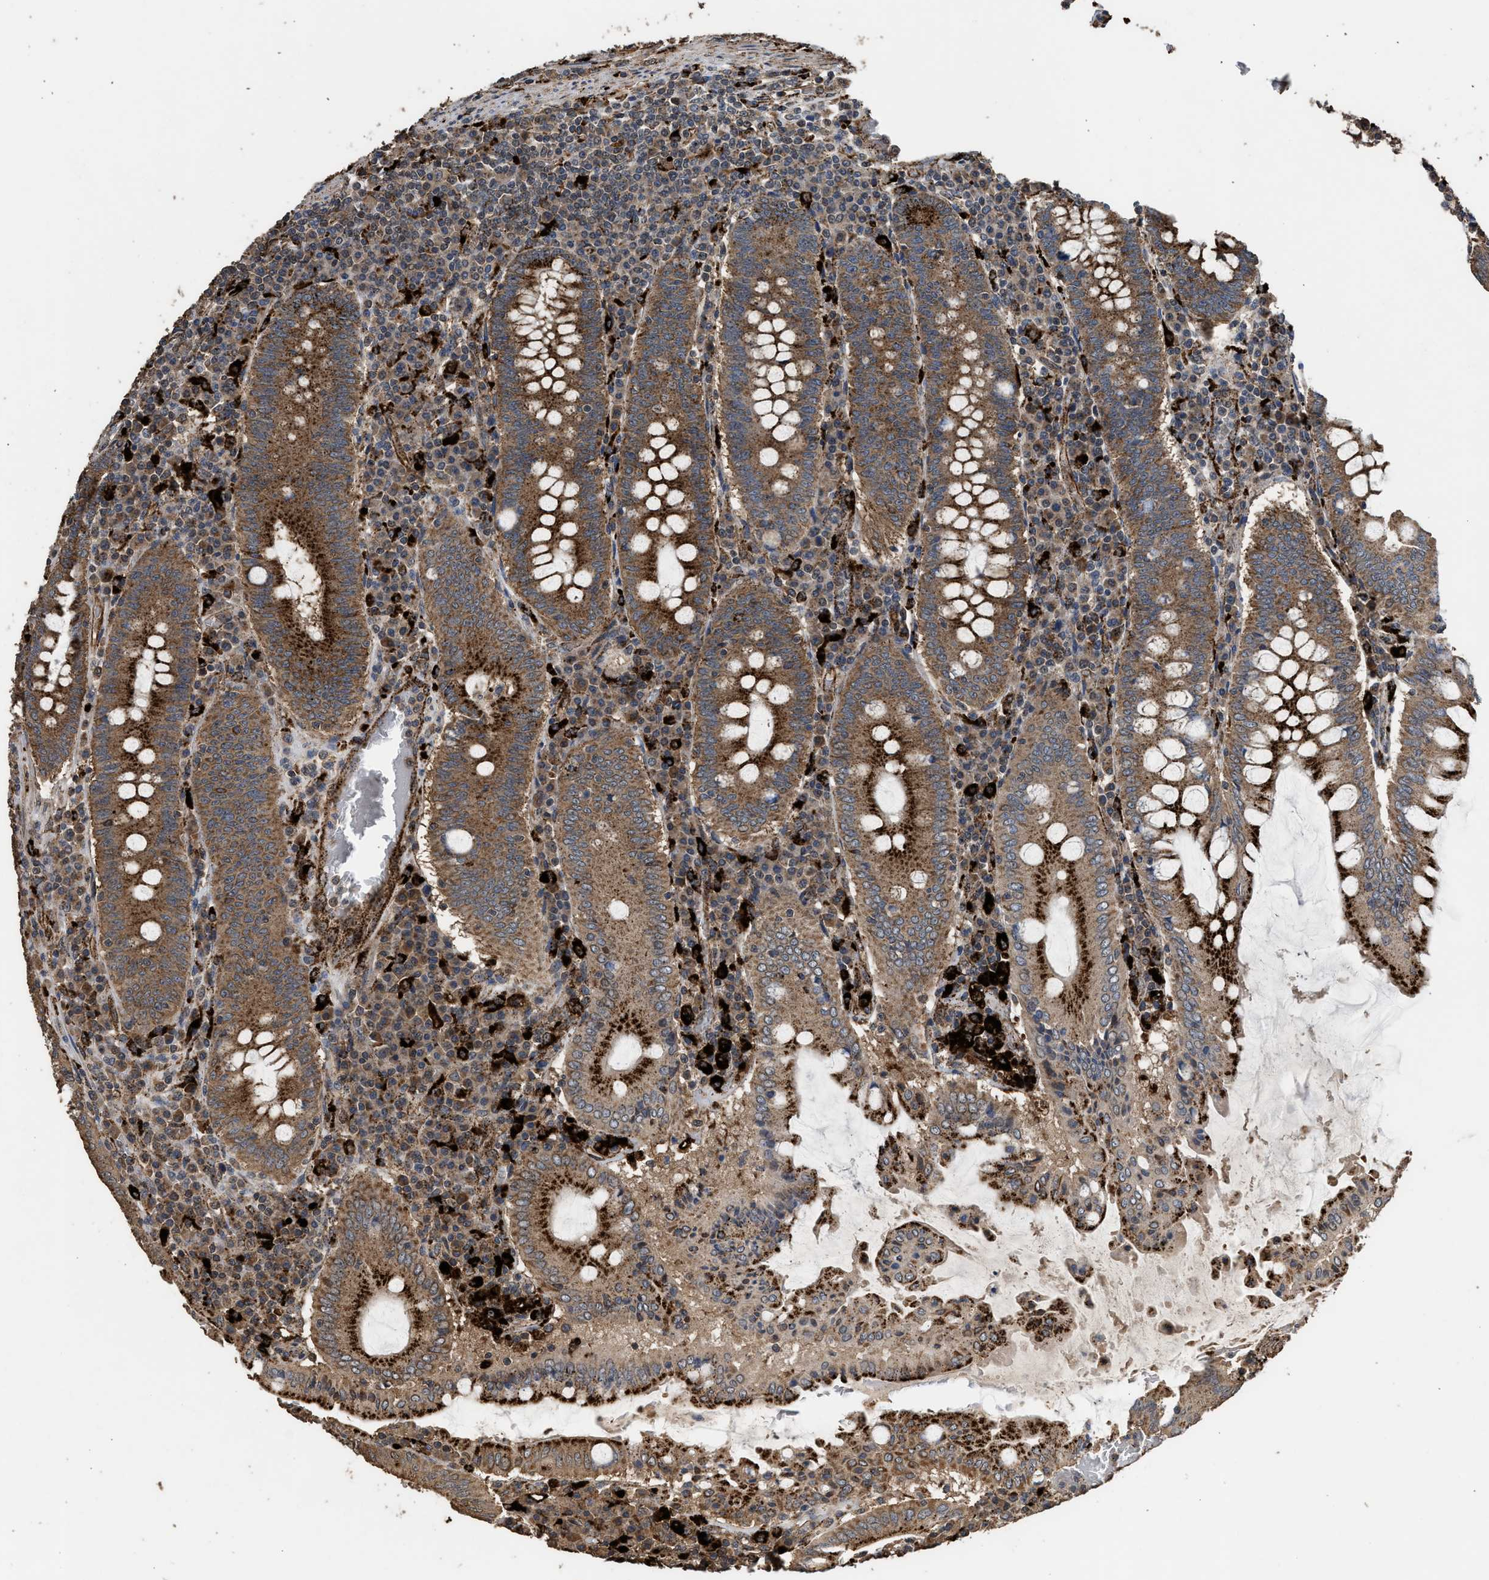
{"staining": {"intensity": "strong", "quantity": ">75%", "location": "cytoplasmic/membranous"}, "tissue": "colorectal cancer", "cell_type": "Tumor cells", "image_type": "cancer", "snomed": [{"axis": "morphology", "description": "Normal tissue, NOS"}, {"axis": "morphology", "description": "Adenocarcinoma, NOS"}, {"axis": "topography", "description": "Colon"}], "caption": "Strong cytoplasmic/membranous protein expression is present in about >75% of tumor cells in colorectal cancer.", "gene": "CTSV", "patient": {"sex": "female", "age": 75}}